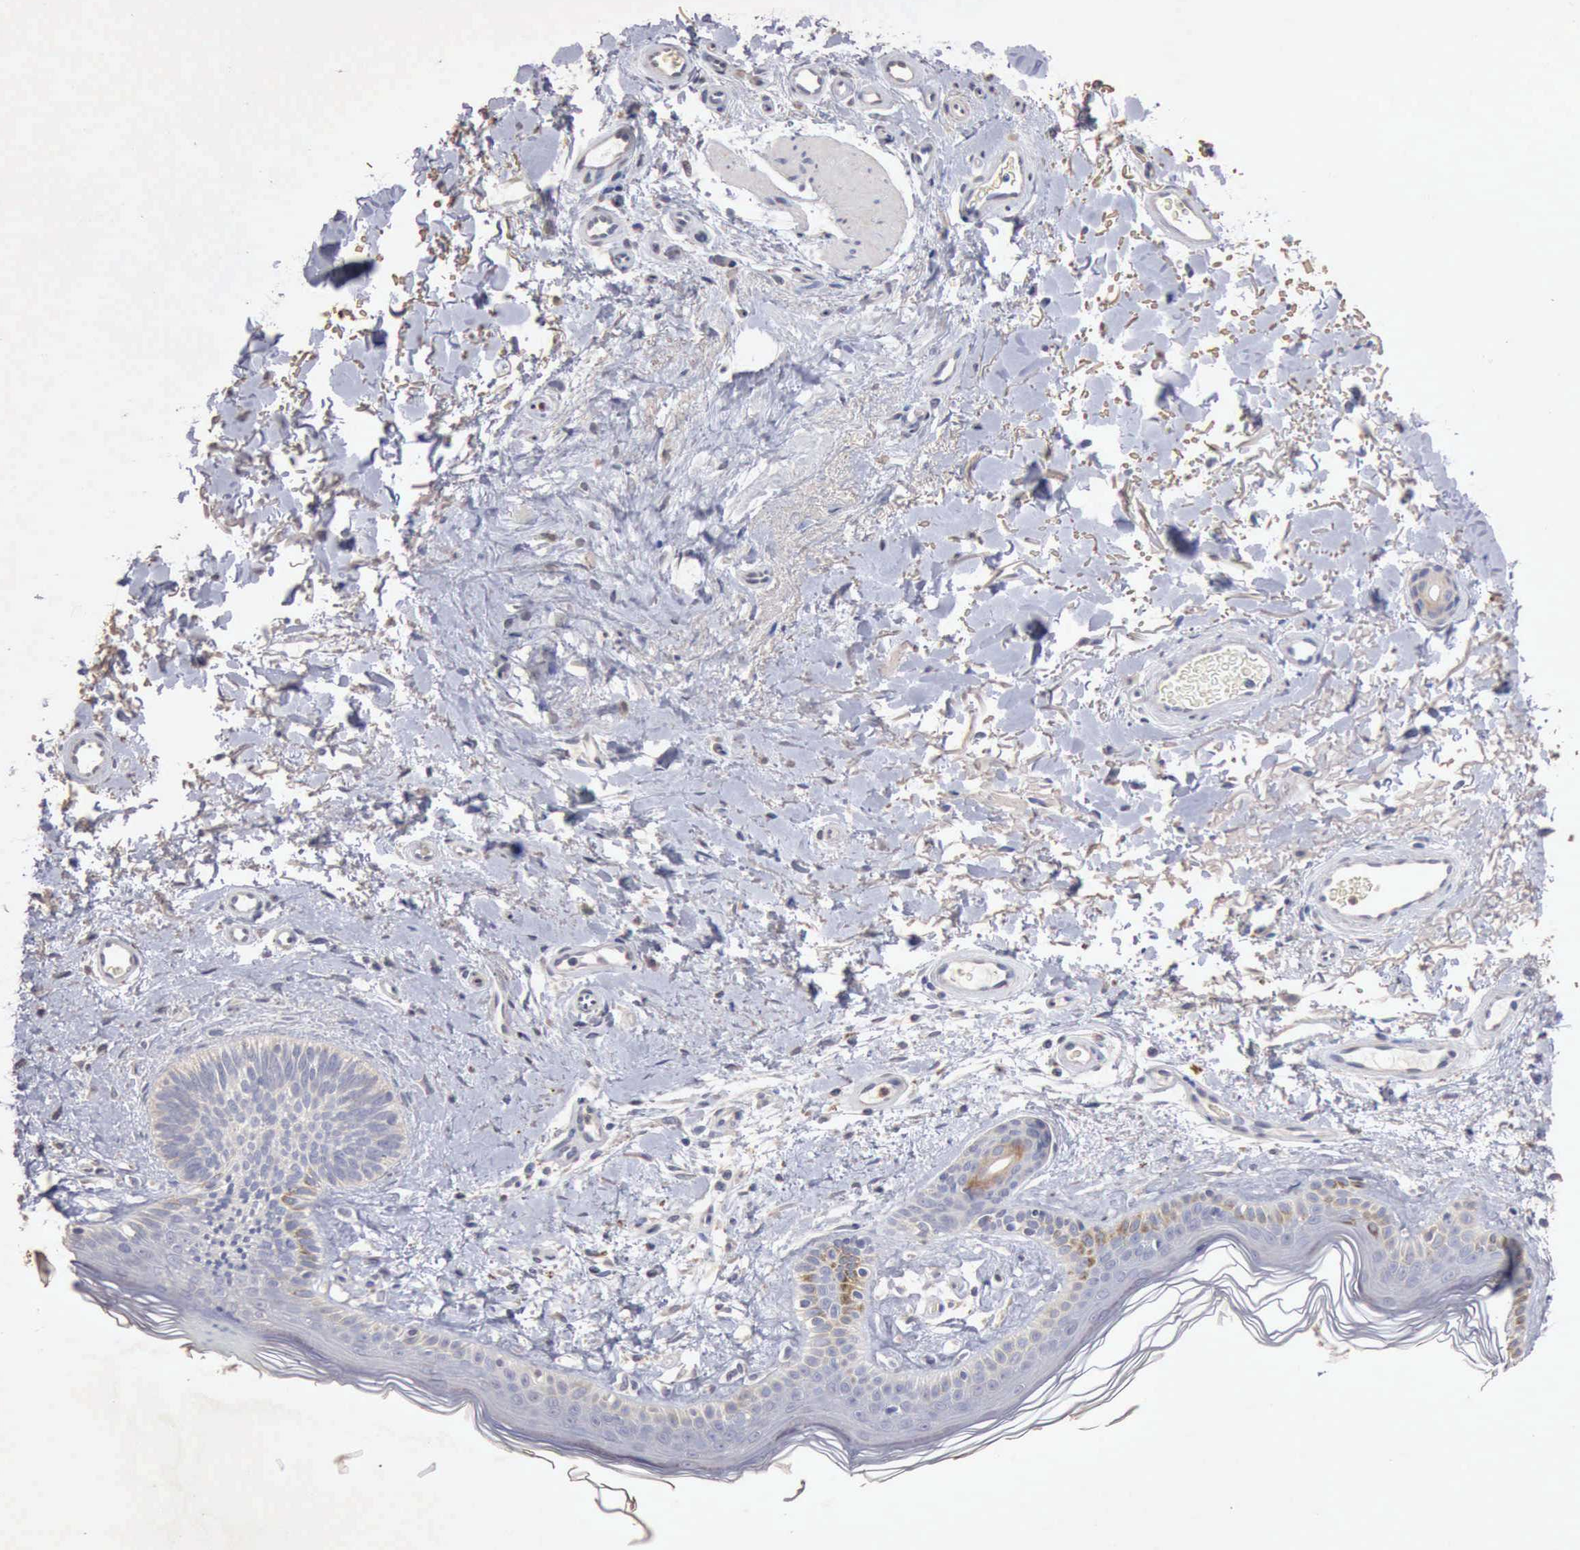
{"staining": {"intensity": "negative", "quantity": "none", "location": "none"}, "tissue": "skin", "cell_type": "Fibroblasts", "image_type": "normal", "snomed": [{"axis": "morphology", "description": "Normal tissue, NOS"}, {"axis": "topography", "description": "Skin"}], "caption": "Human skin stained for a protein using immunohistochemistry (IHC) reveals no expression in fibroblasts.", "gene": "KRT6B", "patient": {"sex": "male", "age": 63}}